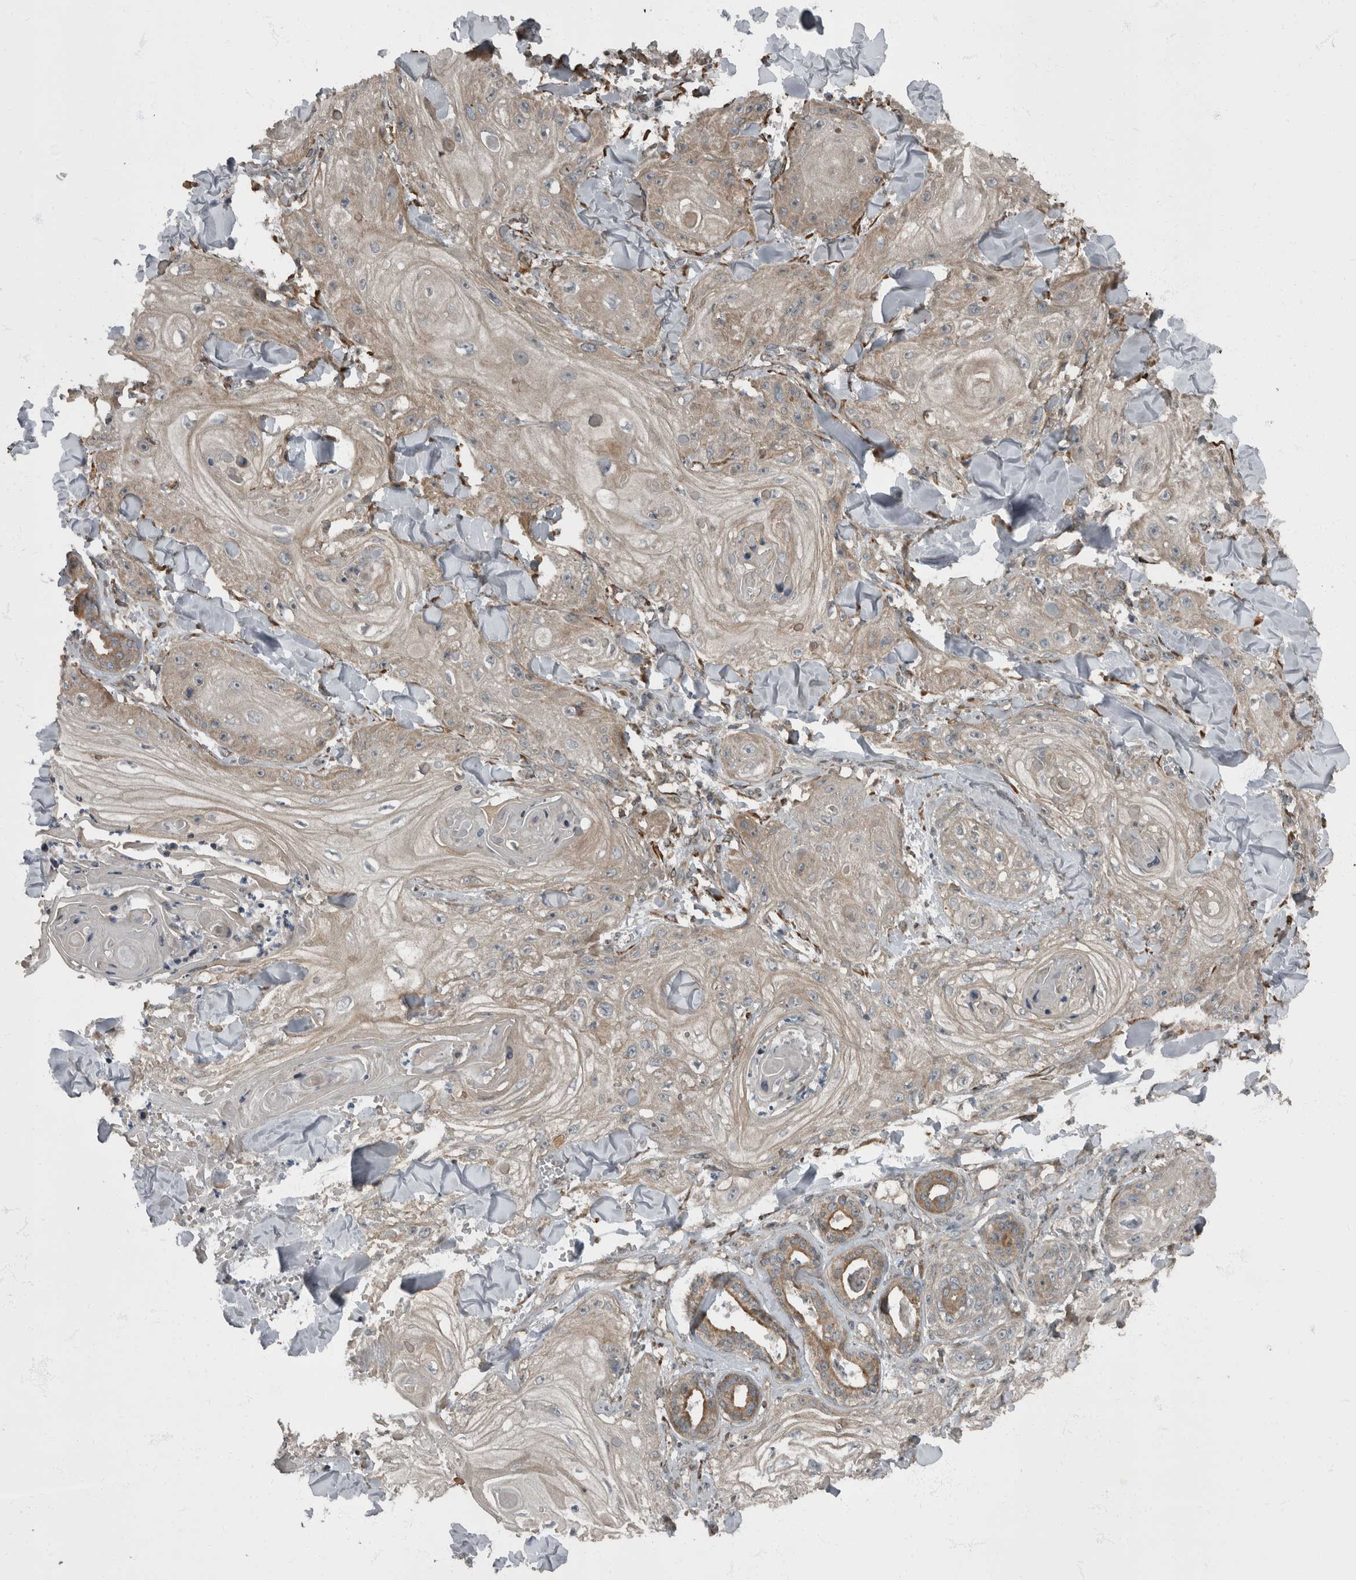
{"staining": {"intensity": "weak", "quantity": "<25%", "location": "cytoplasmic/membranous"}, "tissue": "skin cancer", "cell_type": "Tumor cells", "image_type": "cancer", "snomed": [{"axis": "morphology", "description": "Squamous cell carcinoma, NOS"}, {"axis": "topography", "description": "Skin"}], "caption": "A high-resolution histopathology image shows immunohistochemistry staining of skin cancer, which reveals no significant staining in tumor cells.", "gene": "RABGGTB", "patient": {"sex": "male", "age": 74}}